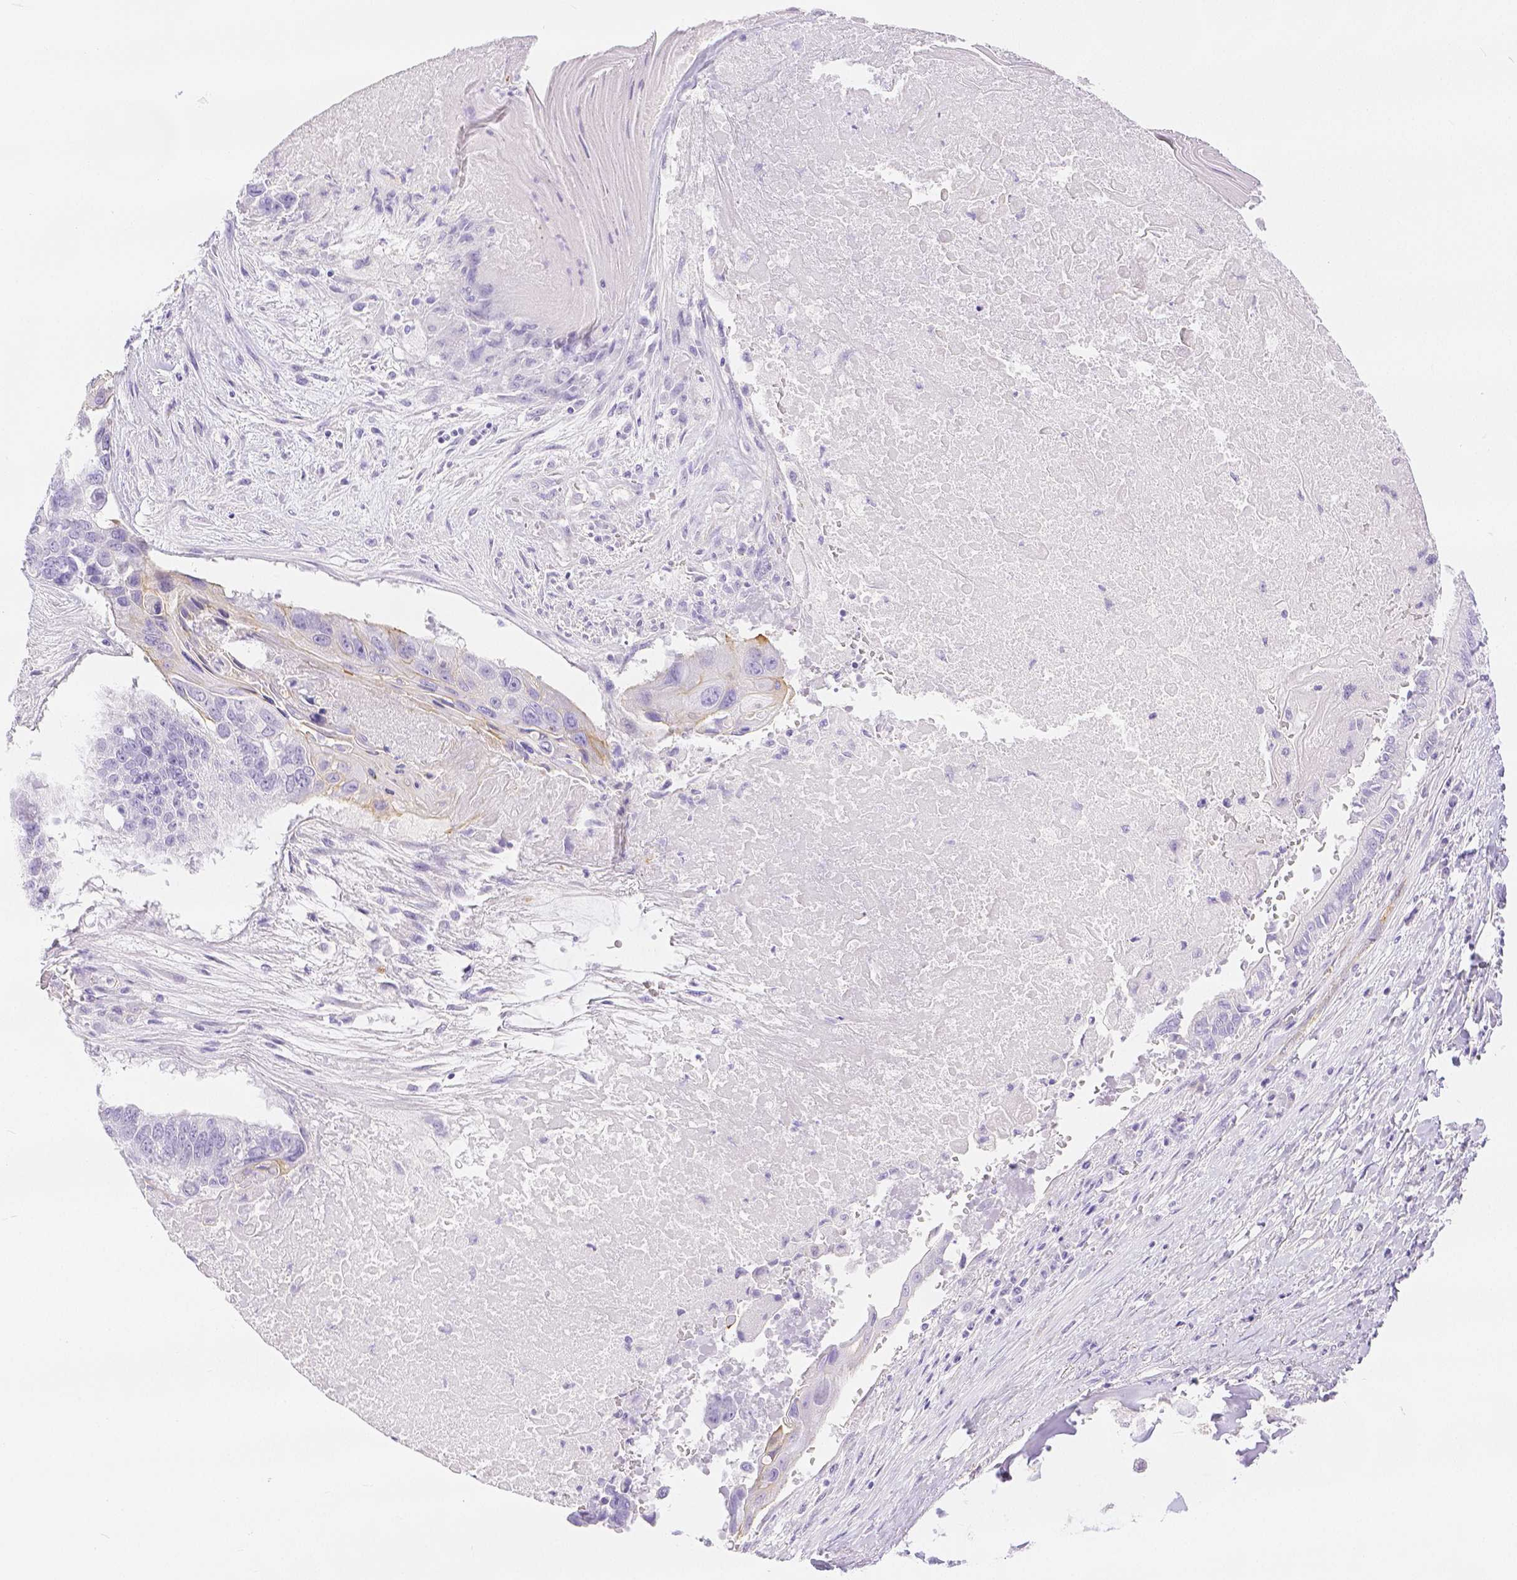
{"staining": {"intensity": "negative", "quantity": "none", "location": "none"}, "tissue": "lung cancer", "cell_type": "Tumor cells", "image_type": "cancer", "snomed": [{"axis": "morphology", "description": "Squamous cell carcinoma, NOS"}, {"axis": "topography", "description": "Lung"}], "caption": "DAB (3,3'-diaminobenzidine) immunohistochemical staining of human lung squamous cell carcinoma exhibits no significant staining in tumor cells.", "gene": "SLC27A5", "patient": {"sex": "male", "age": 73}}